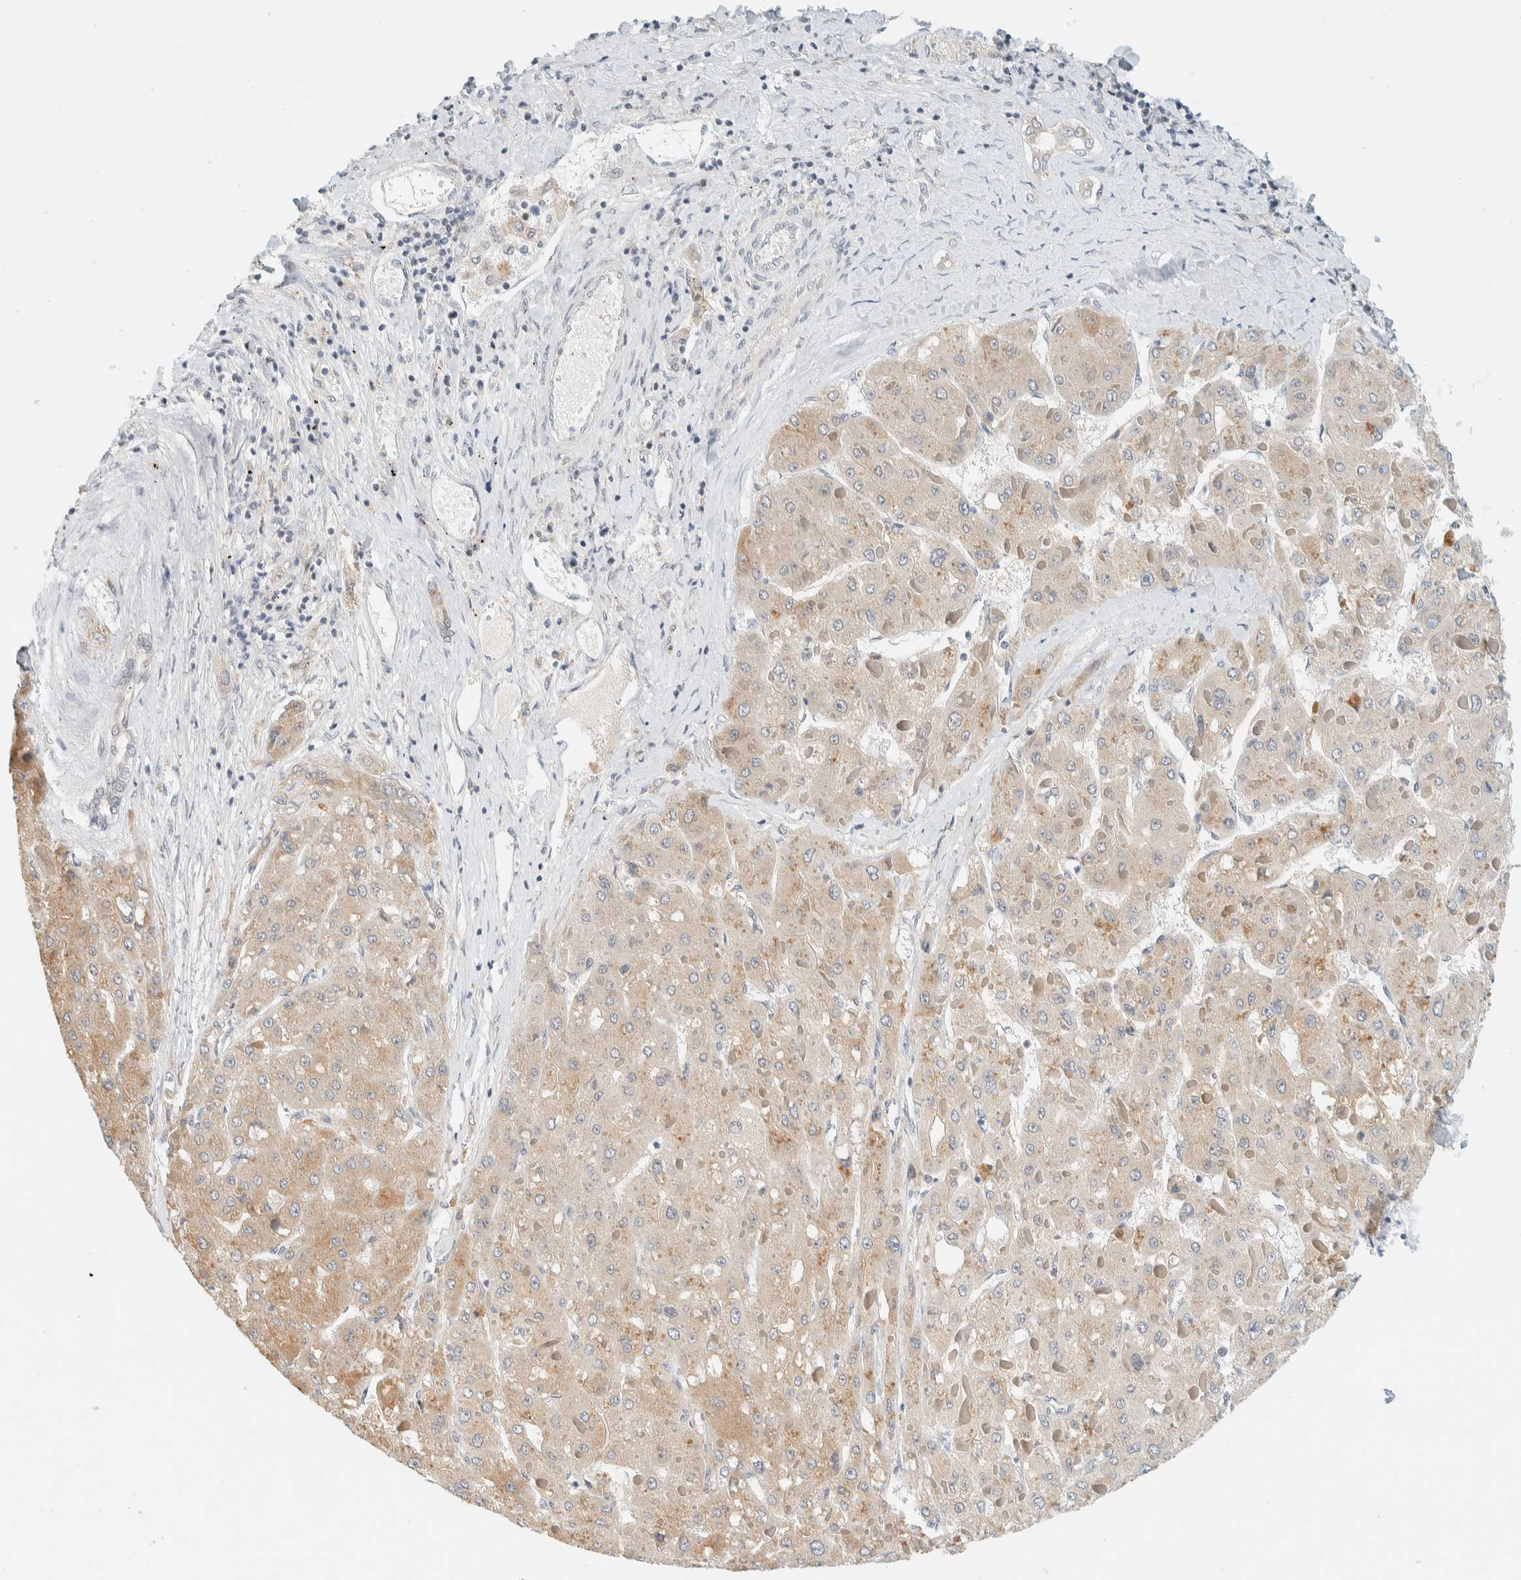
{"staining": {"intensity": "weak", "quantity": "<25%", "location": "cytoplasmic/membranous"}, "tissue": "liver cancer", "cell_type": "Tumor cells", "image_type": "cancer", "snomed": [{"axis": "morphology", "description": "Carcinoma, Hepatocellular, NOS"}, {"axis": "topography", "description": "Liver"}], "caption": "High magnification brightfield microscopy of liver cancer stained with DAB (3,3'-diaminobenzidine) (brown) and counterstained with hematoxylin (blue): tumor cells show no significant expression.", "gene": "SUMF2", "patient": {"sex": "female", "age": 73}}